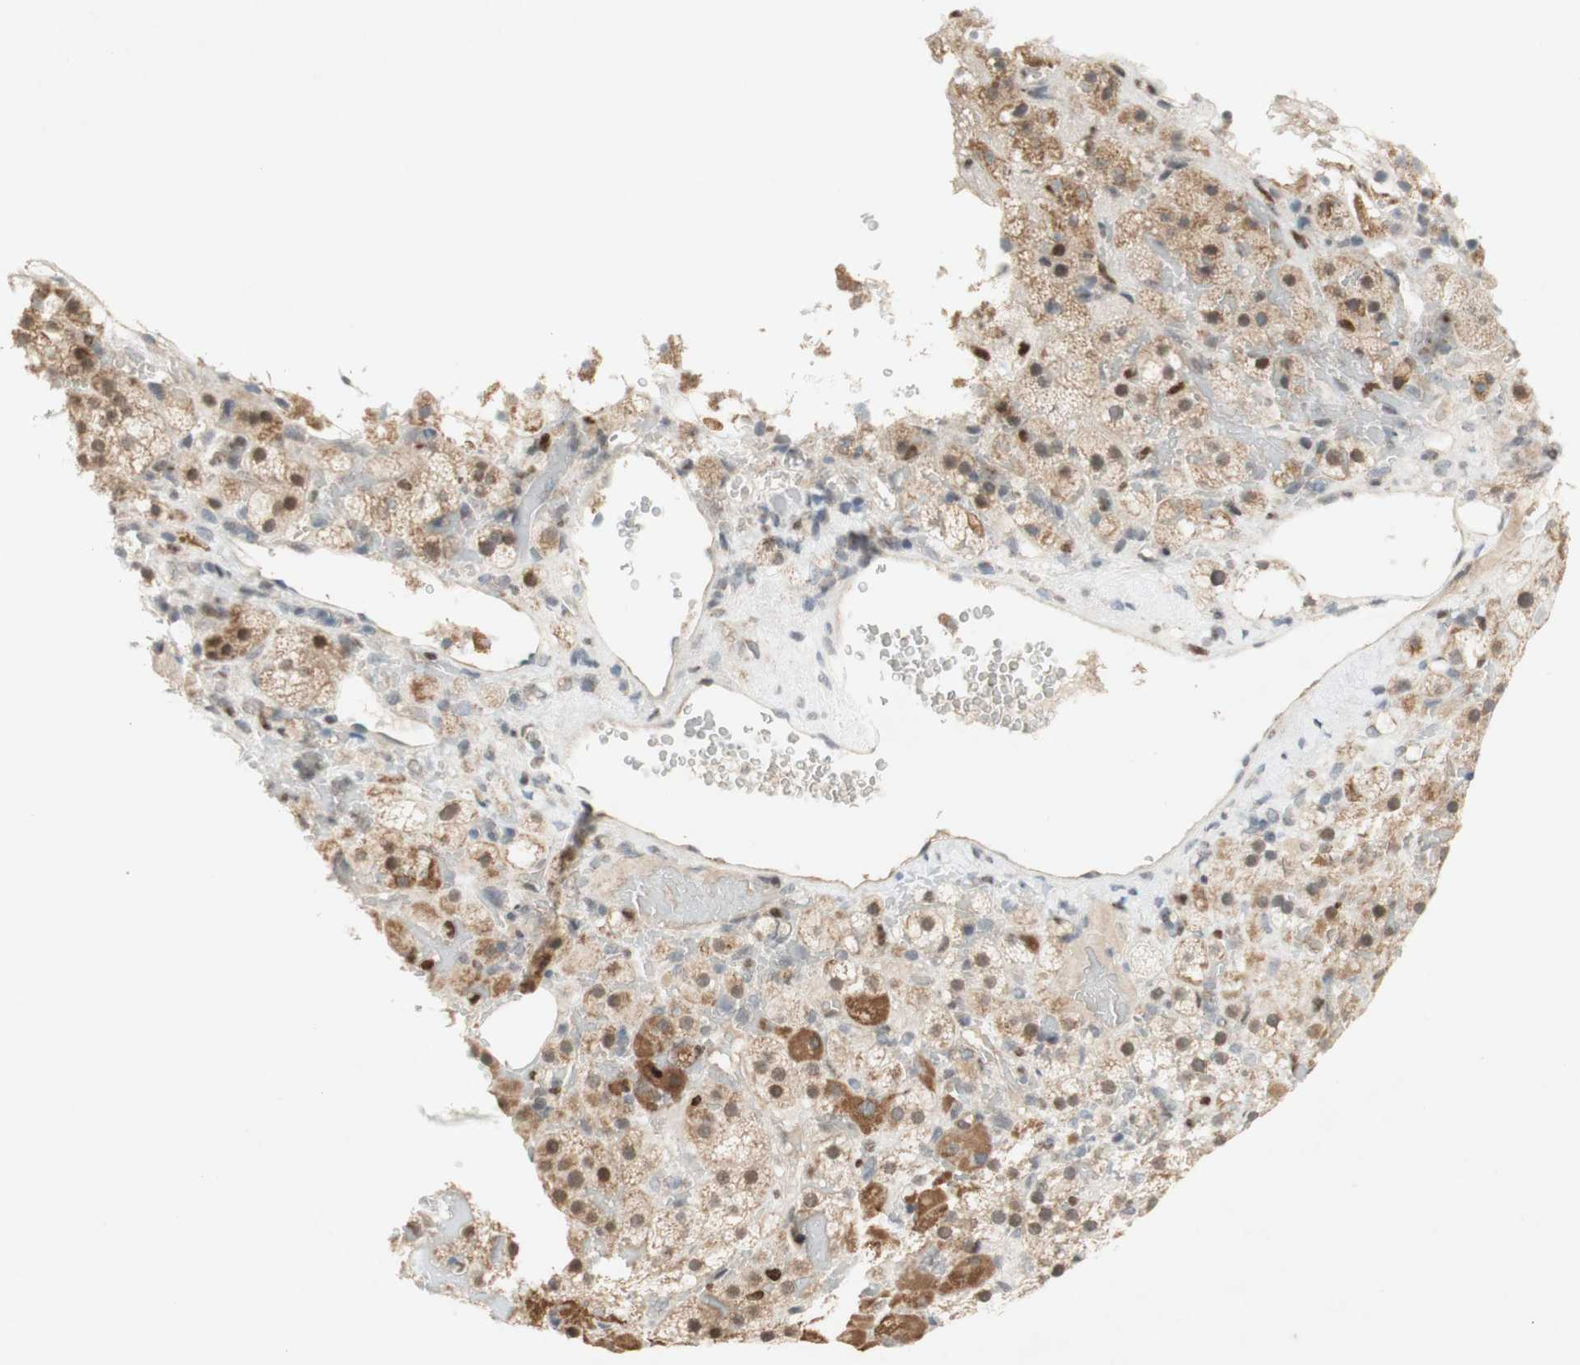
{"staining": {"intensity": "moderate", "quantity": "<25%", "location": "cytoplasmic/membranous"}, "tissue": "adrenal gland", "cell_type": "Glandular cells", "image_type": "normal", "snomed": [{"axis": "morphology", "description": "Normal tissue, NOS"}, {"axis": "topography", "description": "Adrenal gland"}], "caption": "An IHC micrograph of benign tissue is shown. Protein staining in brown labels moderate cytoplasmic/membranous positivity in adrenal gland within glandular cells.", "gene": "DNMT3A", "patient": {"sex": "female", "age": 59}}